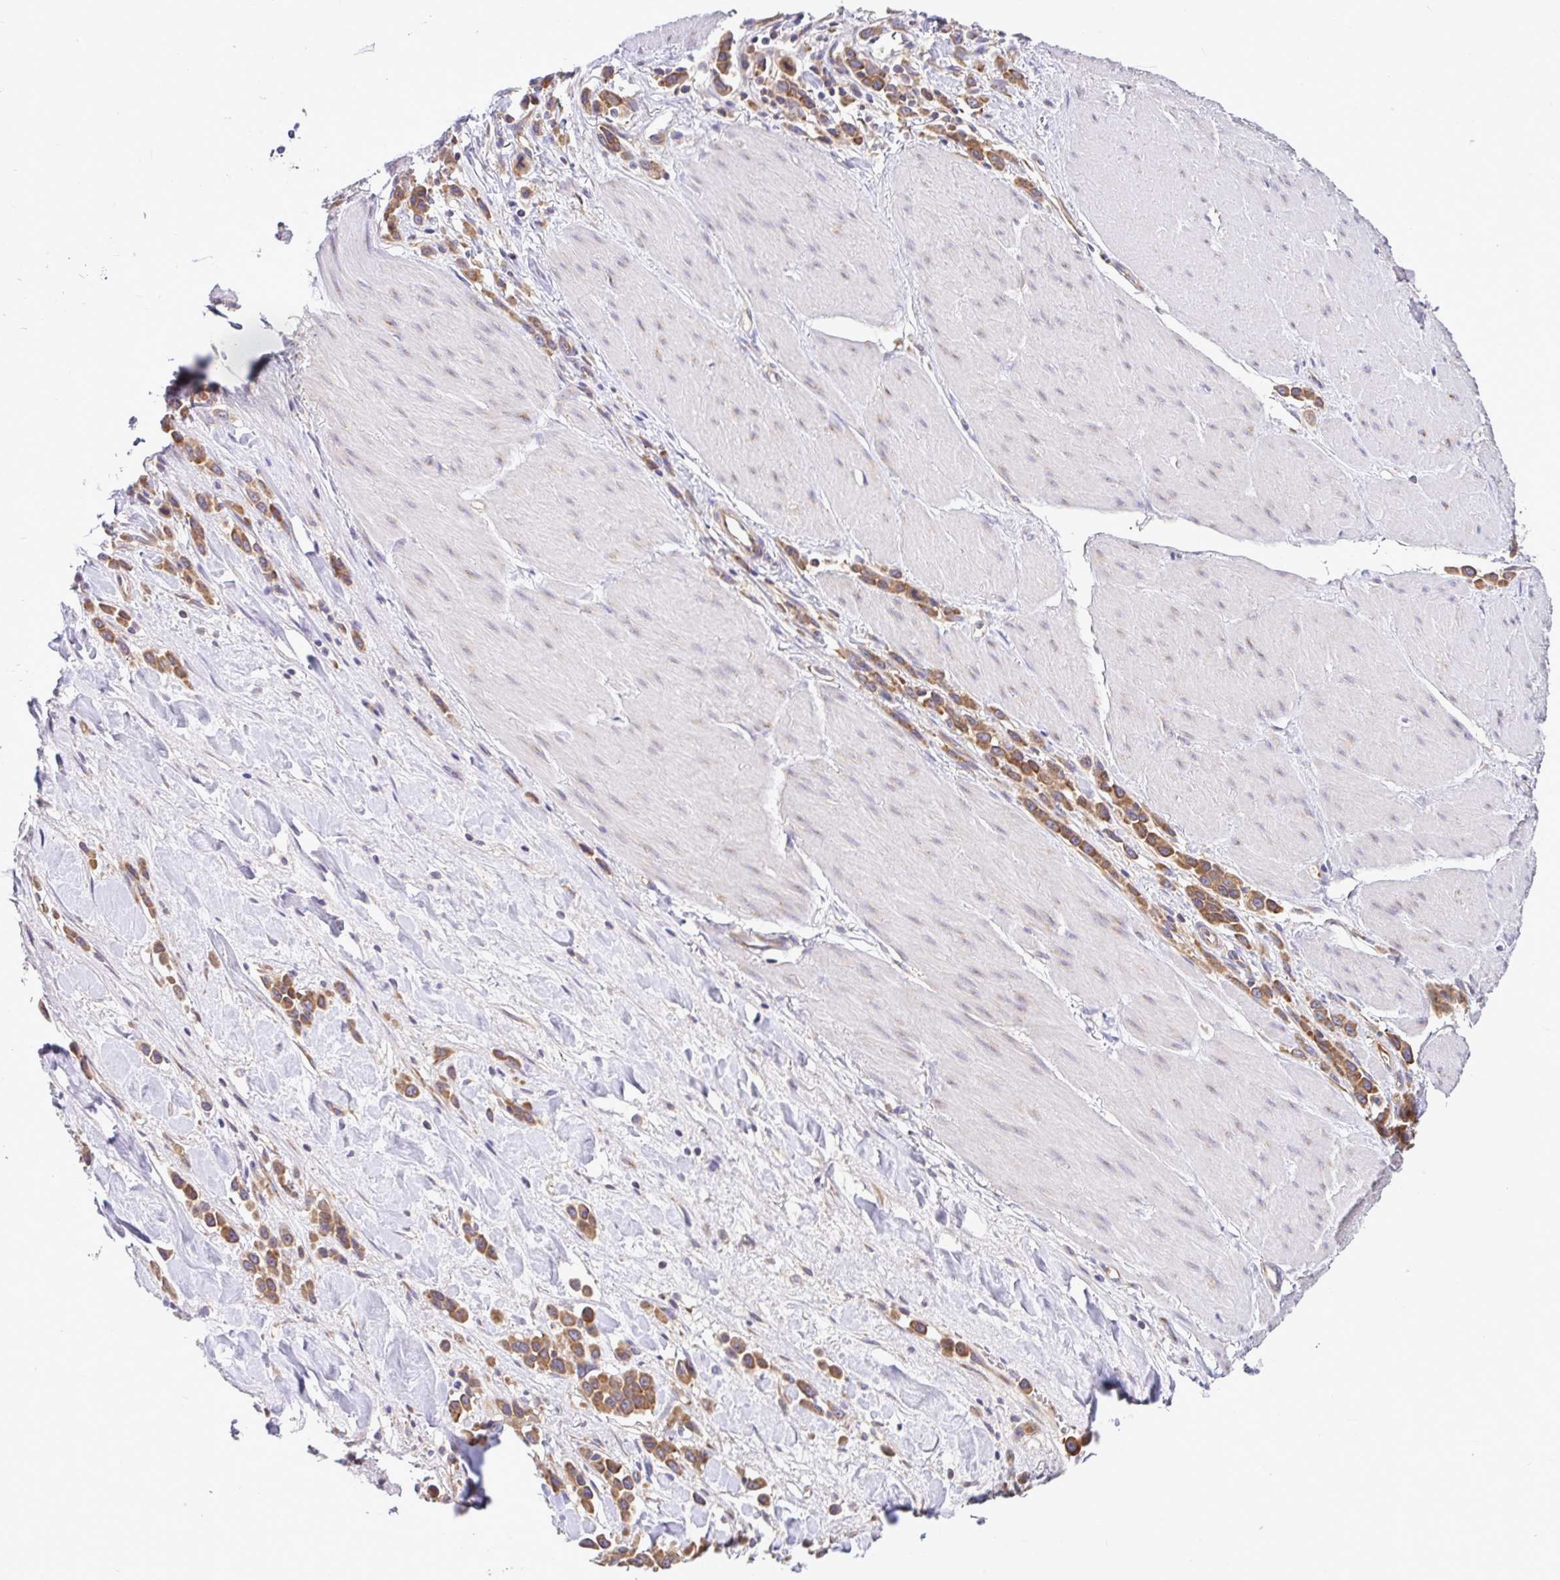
{"staining": {"intensity": "moderate", "quantity": ">75%", "location": "cytoplasmic/membranous"}, "tissue": "stomach cancer", "cell_type": "Tumor cells", "image_type": "cancer", "snomed": [{"axis": "morphology", "description": "Adenocarcinoma, NOS"}, {"axis": "topography", "description": "Stomach"}], "caption": "Moderate cytoplasmic/membranous positivity is identified in about >75% of tumor cells in stomach cancer. (DAB IHC with brightfield microscopy, high magnification).", "gene": "LARS1", "patient": {"sex": "male", "age": 47}}